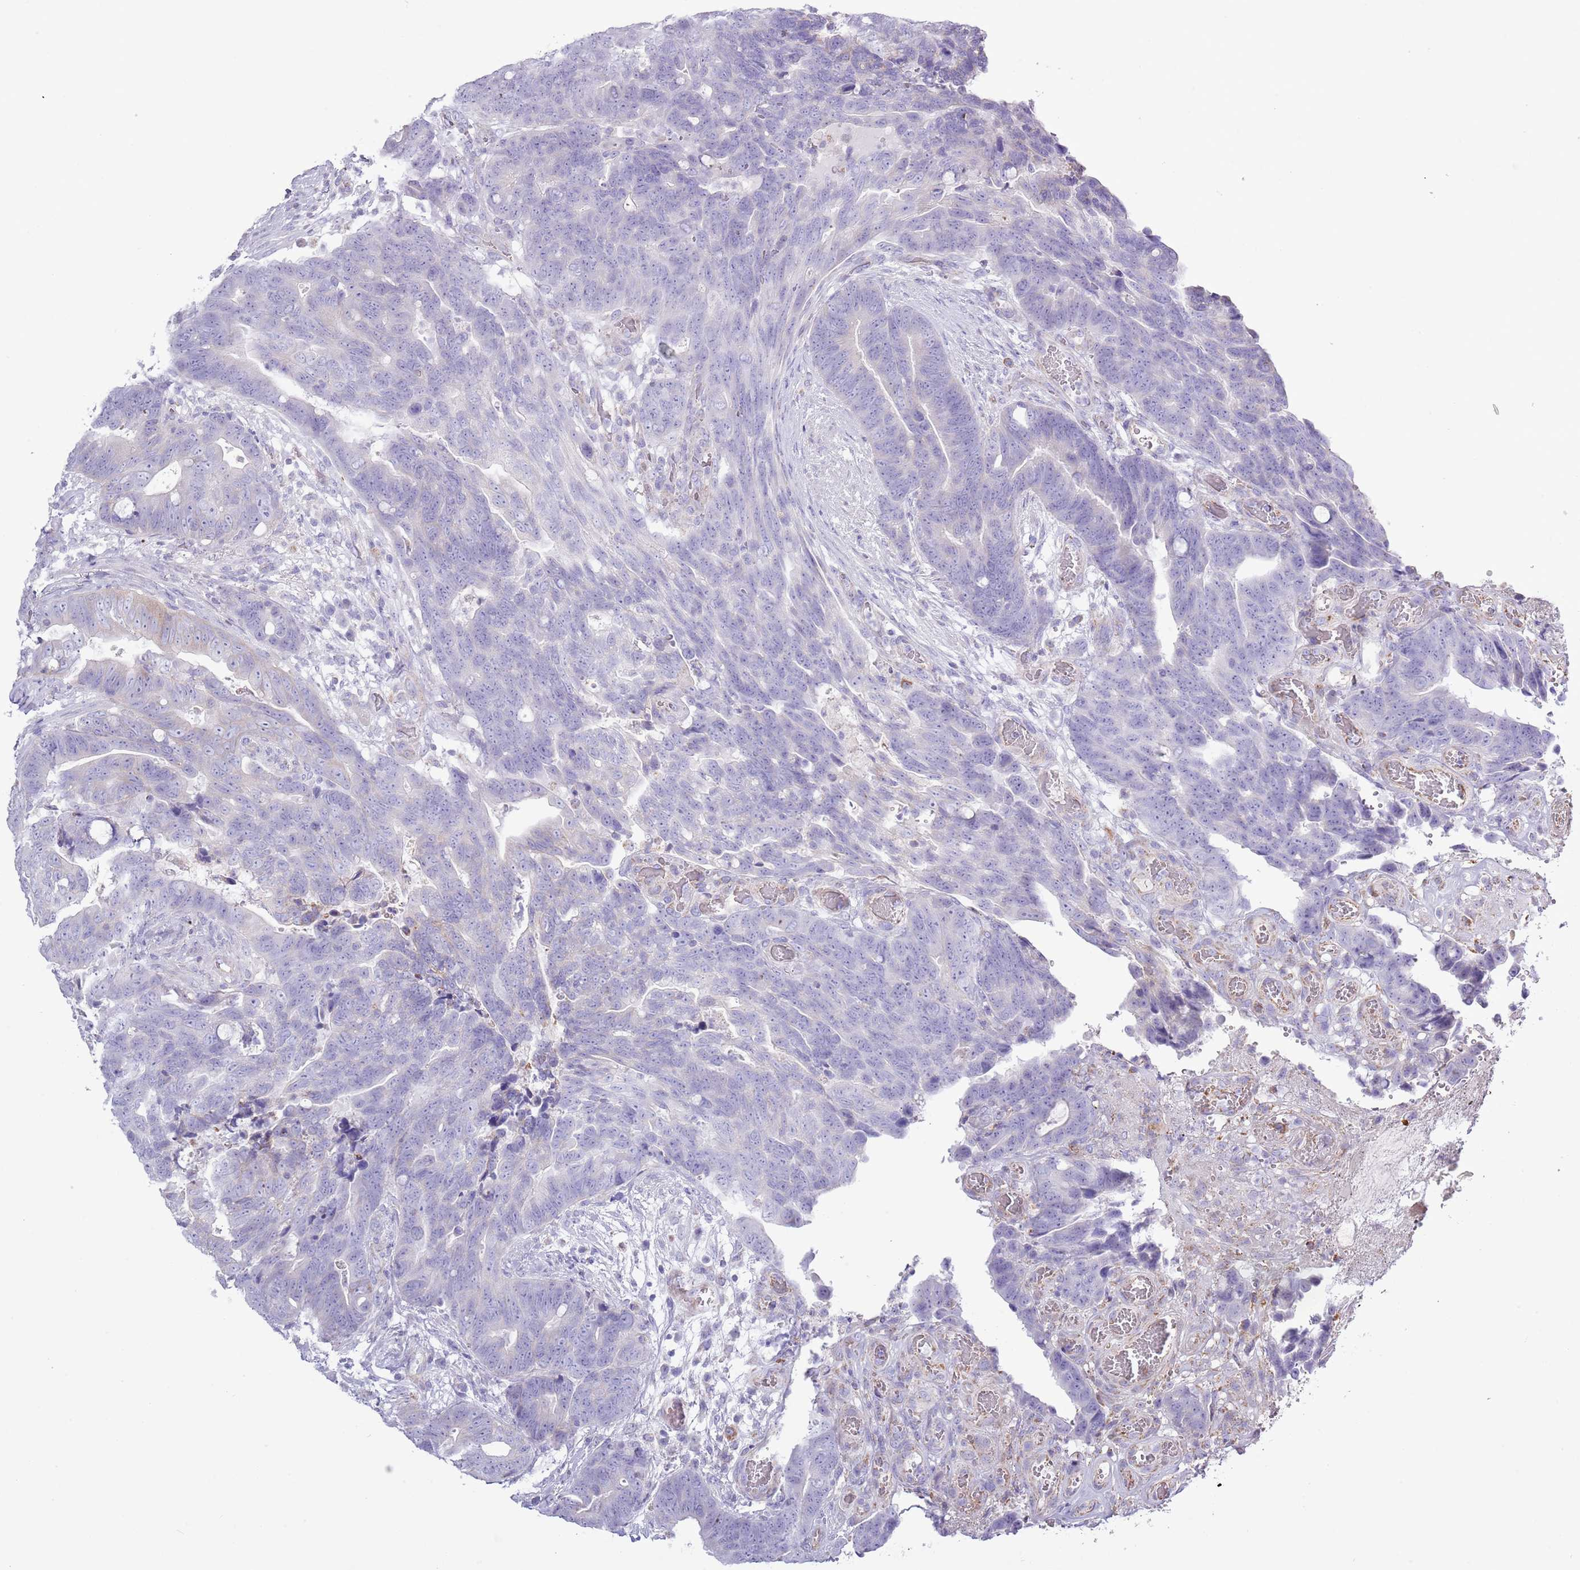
{"staining": {"intensity": "negative", "quantity": "none", "location": "none"}, "tissue": "colorectal cancer", "cell_type": "Tumor cells", "image_type": "cancer", "snomed": [{"axis": "morphology", "description": "Adenocarcinoma, NOS"}, {"axis": "topography", "description": "Colon"}], "caption": "The IHC image has no significant expression in tumor cells of colorectal adenocarcinoma tissue.", "gene": "SLC23A1", "patient": {"sex": "female", "age": 82}}